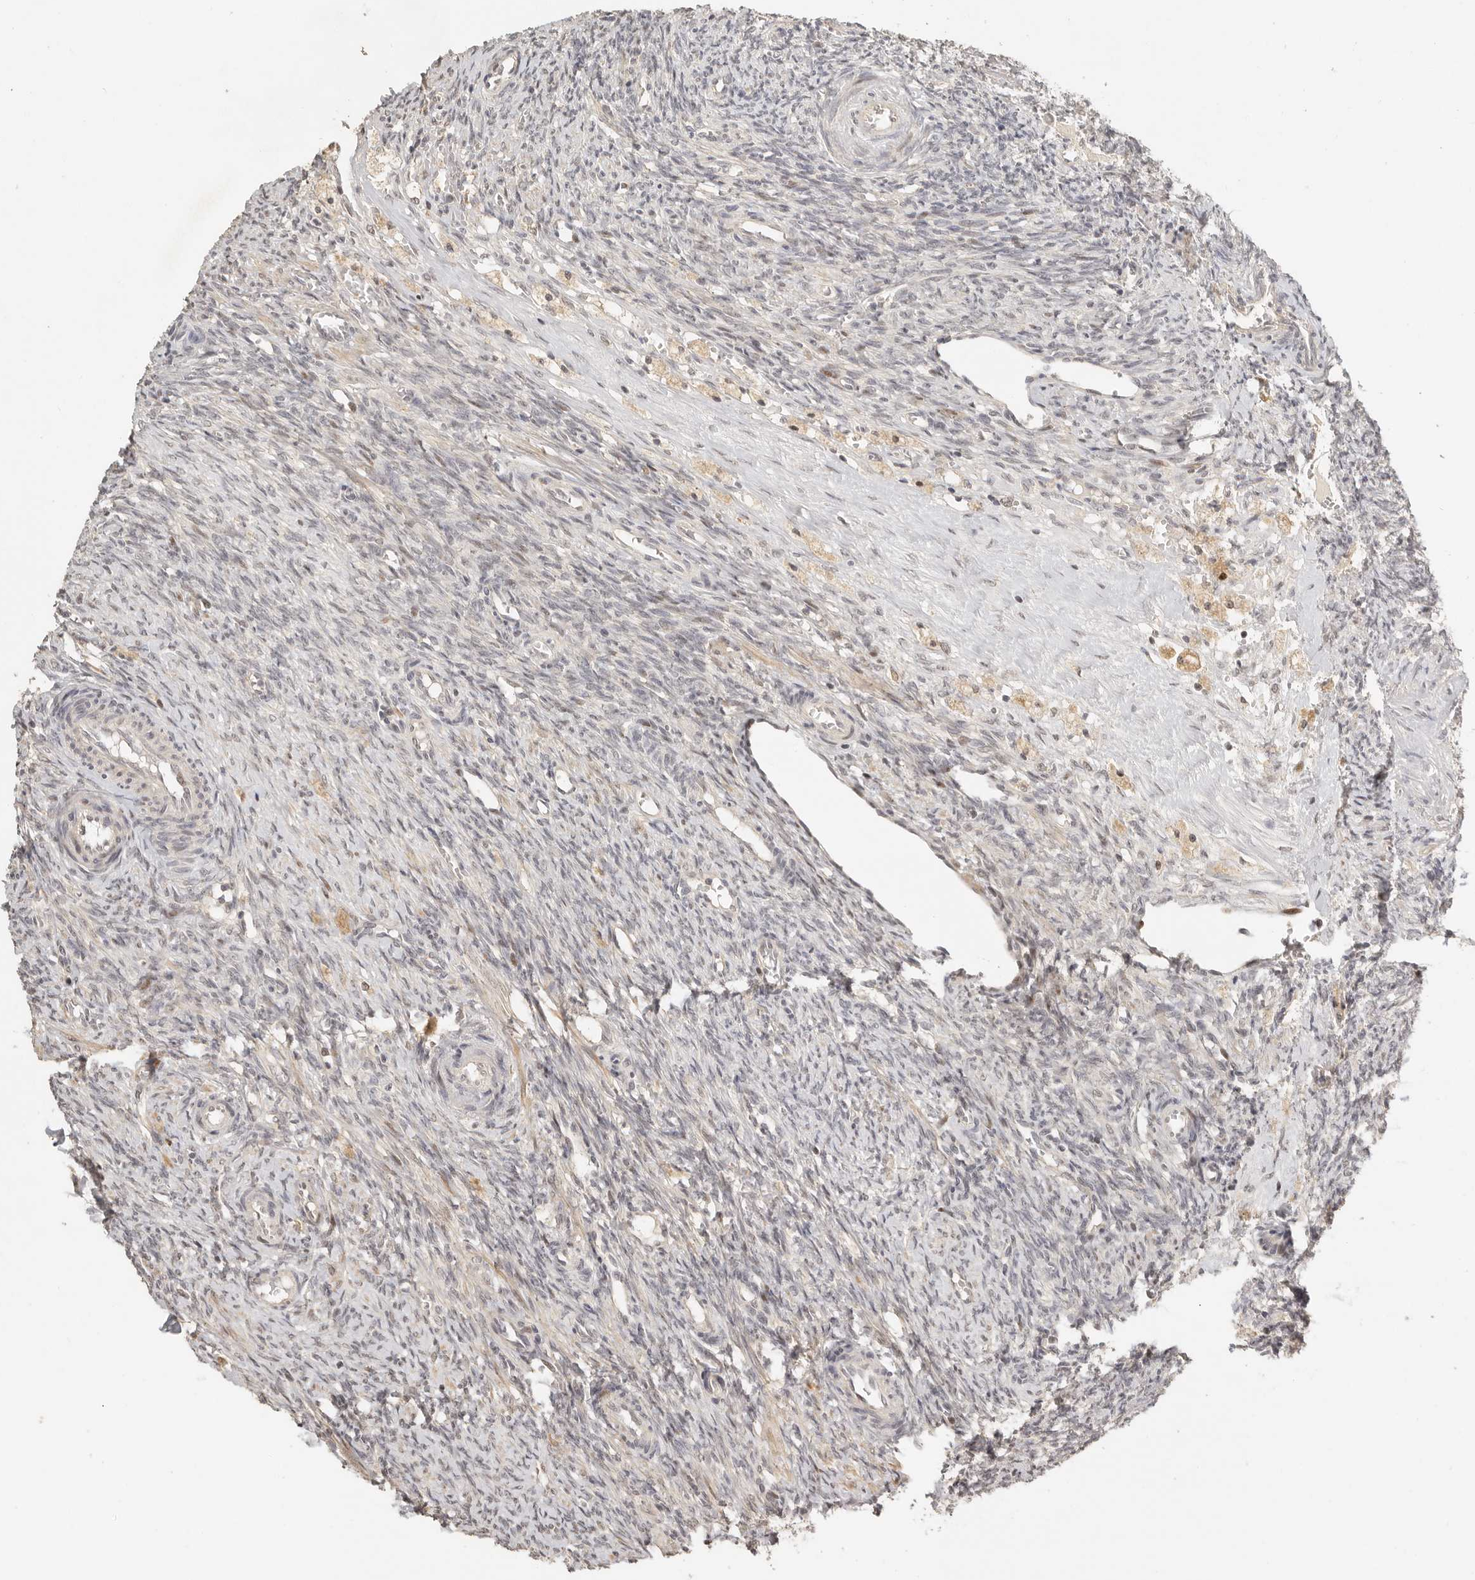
{"staining": {"intensity": "moderate", "quantity": ">75%", "location": "cytoplasmic/membranous"}, "tissue": "ovary", "cell_type": "Follicle cells", "image_type": "normal", "snomed": [{"axis": "morphology", "description": "Normal tissue, NOS"}, {"axis": "topography", "description": "Ovary"}], "caption": "Immunohistochemistry micrograph of unremarkable ovary stained for a protein (brown), which reveals medium levels of moderate cytoplasmic/membranous staining in approximately >75% of follicle cells.", "gene": "GPBP1L1", "patient": {"sex": "female", "age": 41}}